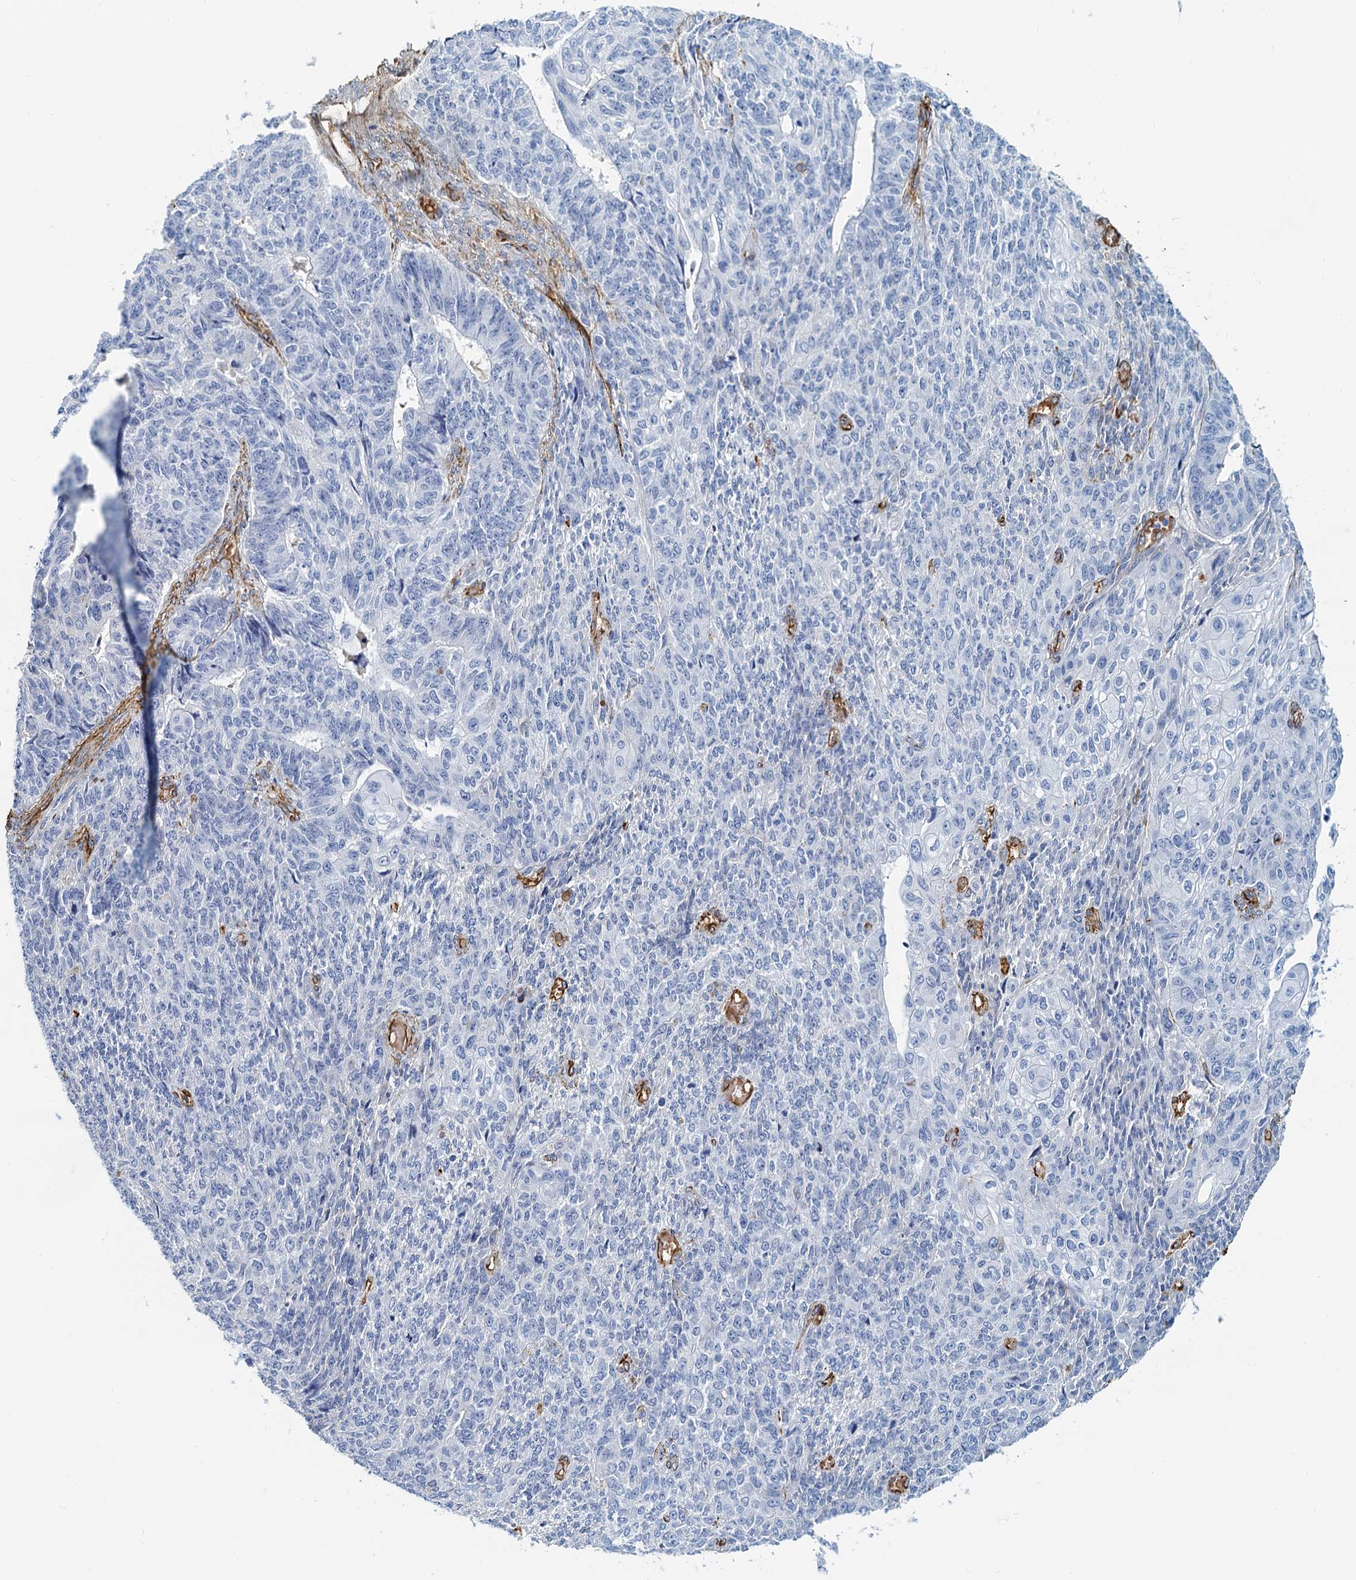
{"staining": {"intensity": "negative", "quantity": "none", "location": "none"}, "tissue": "endometrial cancer", "cell_type": "Tumor cells", "image_type": "cancer", "snomed": [{"axis": "morphology", "description": "Adenocarcinoma, NOS"}, {"axis": "topography", "description": "Endometrium"}], "caption": "Histopathology image shows no protein expression in tumor cells of adenocarcinoma (endometrial) tissue.", "gene": "DGKG", "patient": {"sex": "female", "age": 32}}